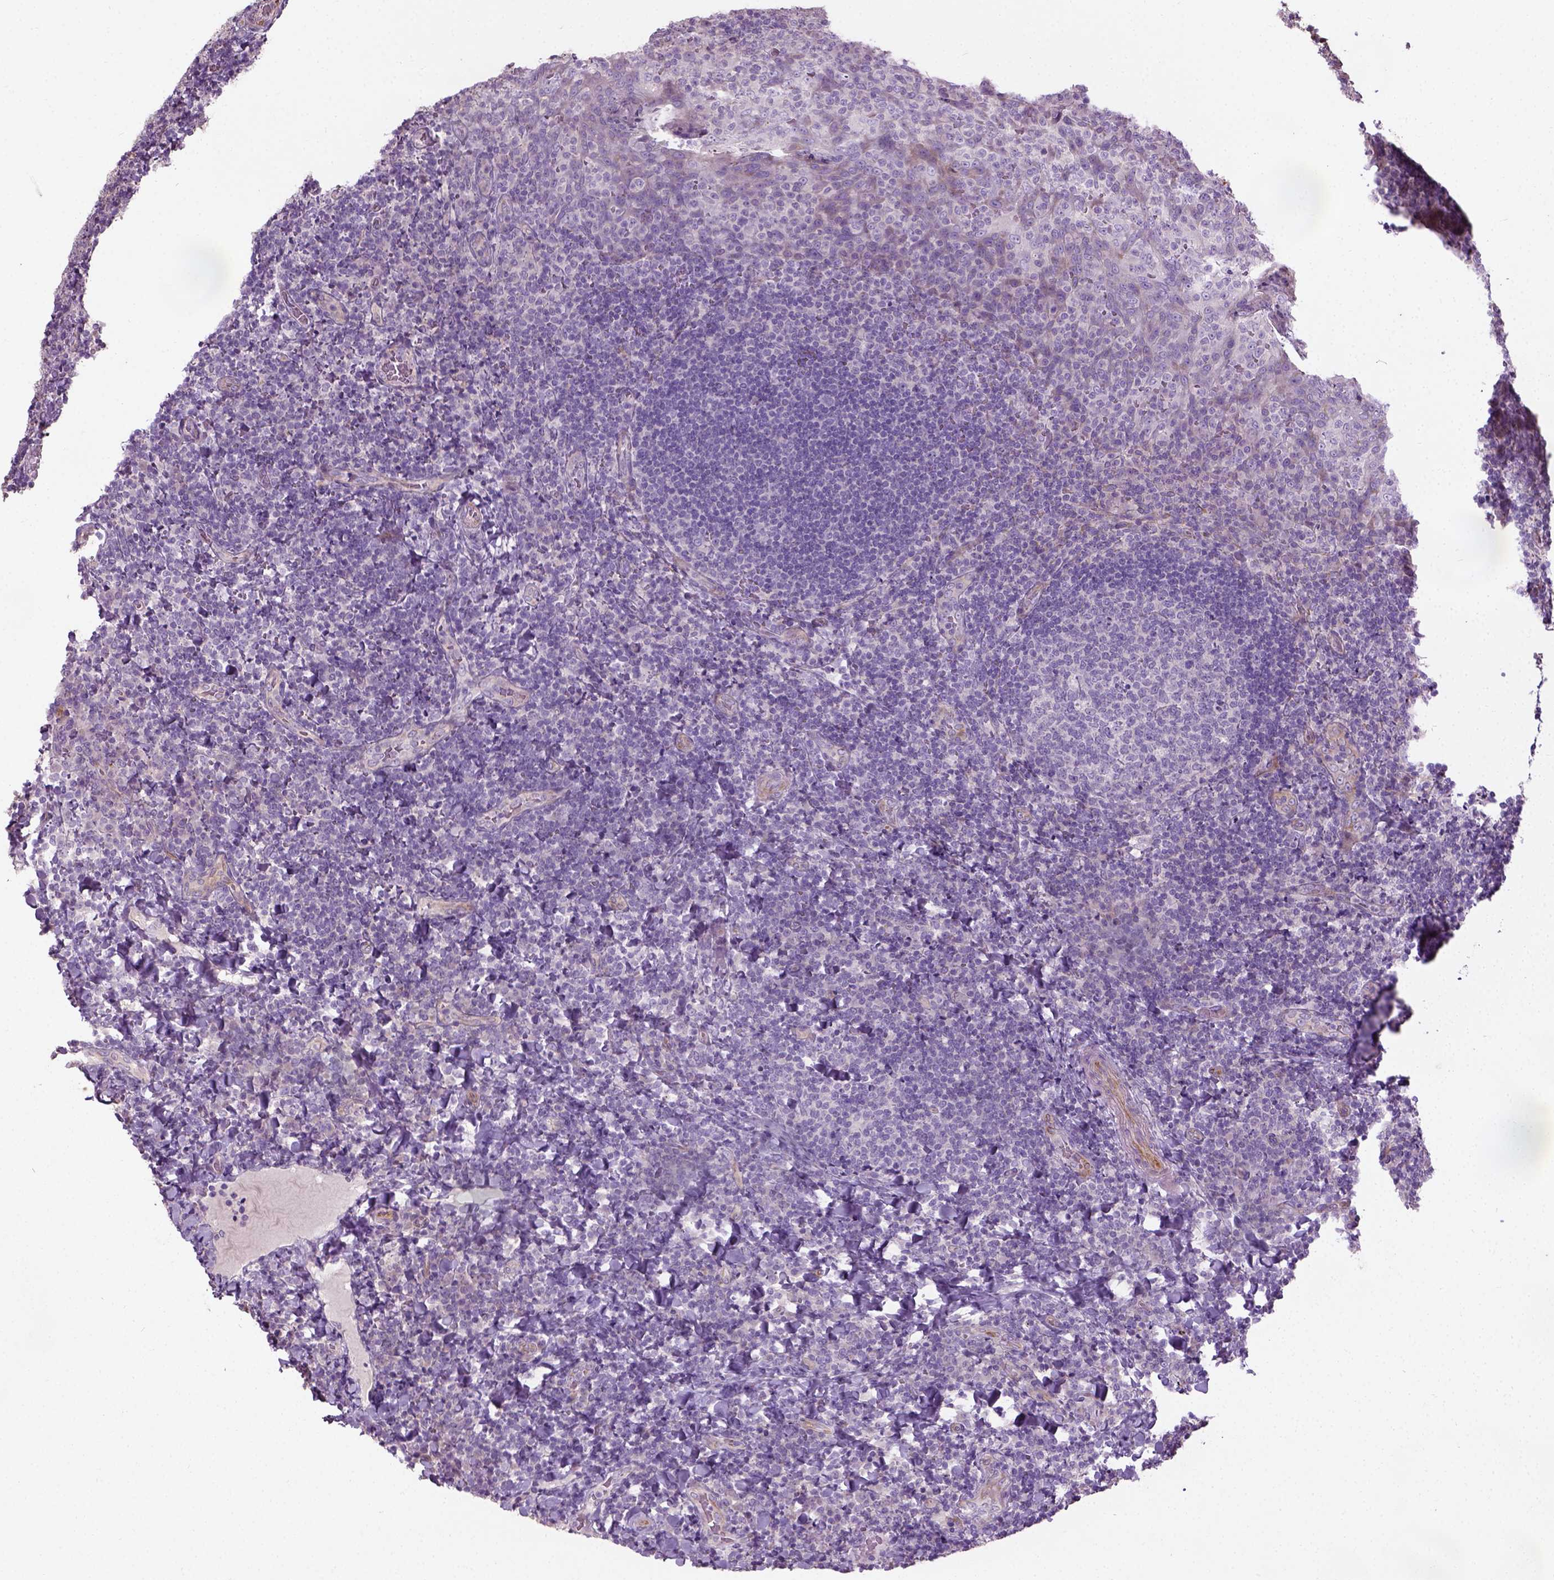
{"staining": {"intensity": "negative", "quantity": "none", "location": "none"}, "tissue": "tonsil", "cell_type": "Germinal center cells", "image_type": "normal", "snomed": [{"axis": "morphology", "description": "Normal tissue, NOS"}, {"axis": "topography", "description": "Tonsil"}], "caption": "Protein analysis of normal tonsil exhibits no significant positivity in germinal center cells.", "gene": "PKP3", "patient": {"sex": "male", "age": 17}}